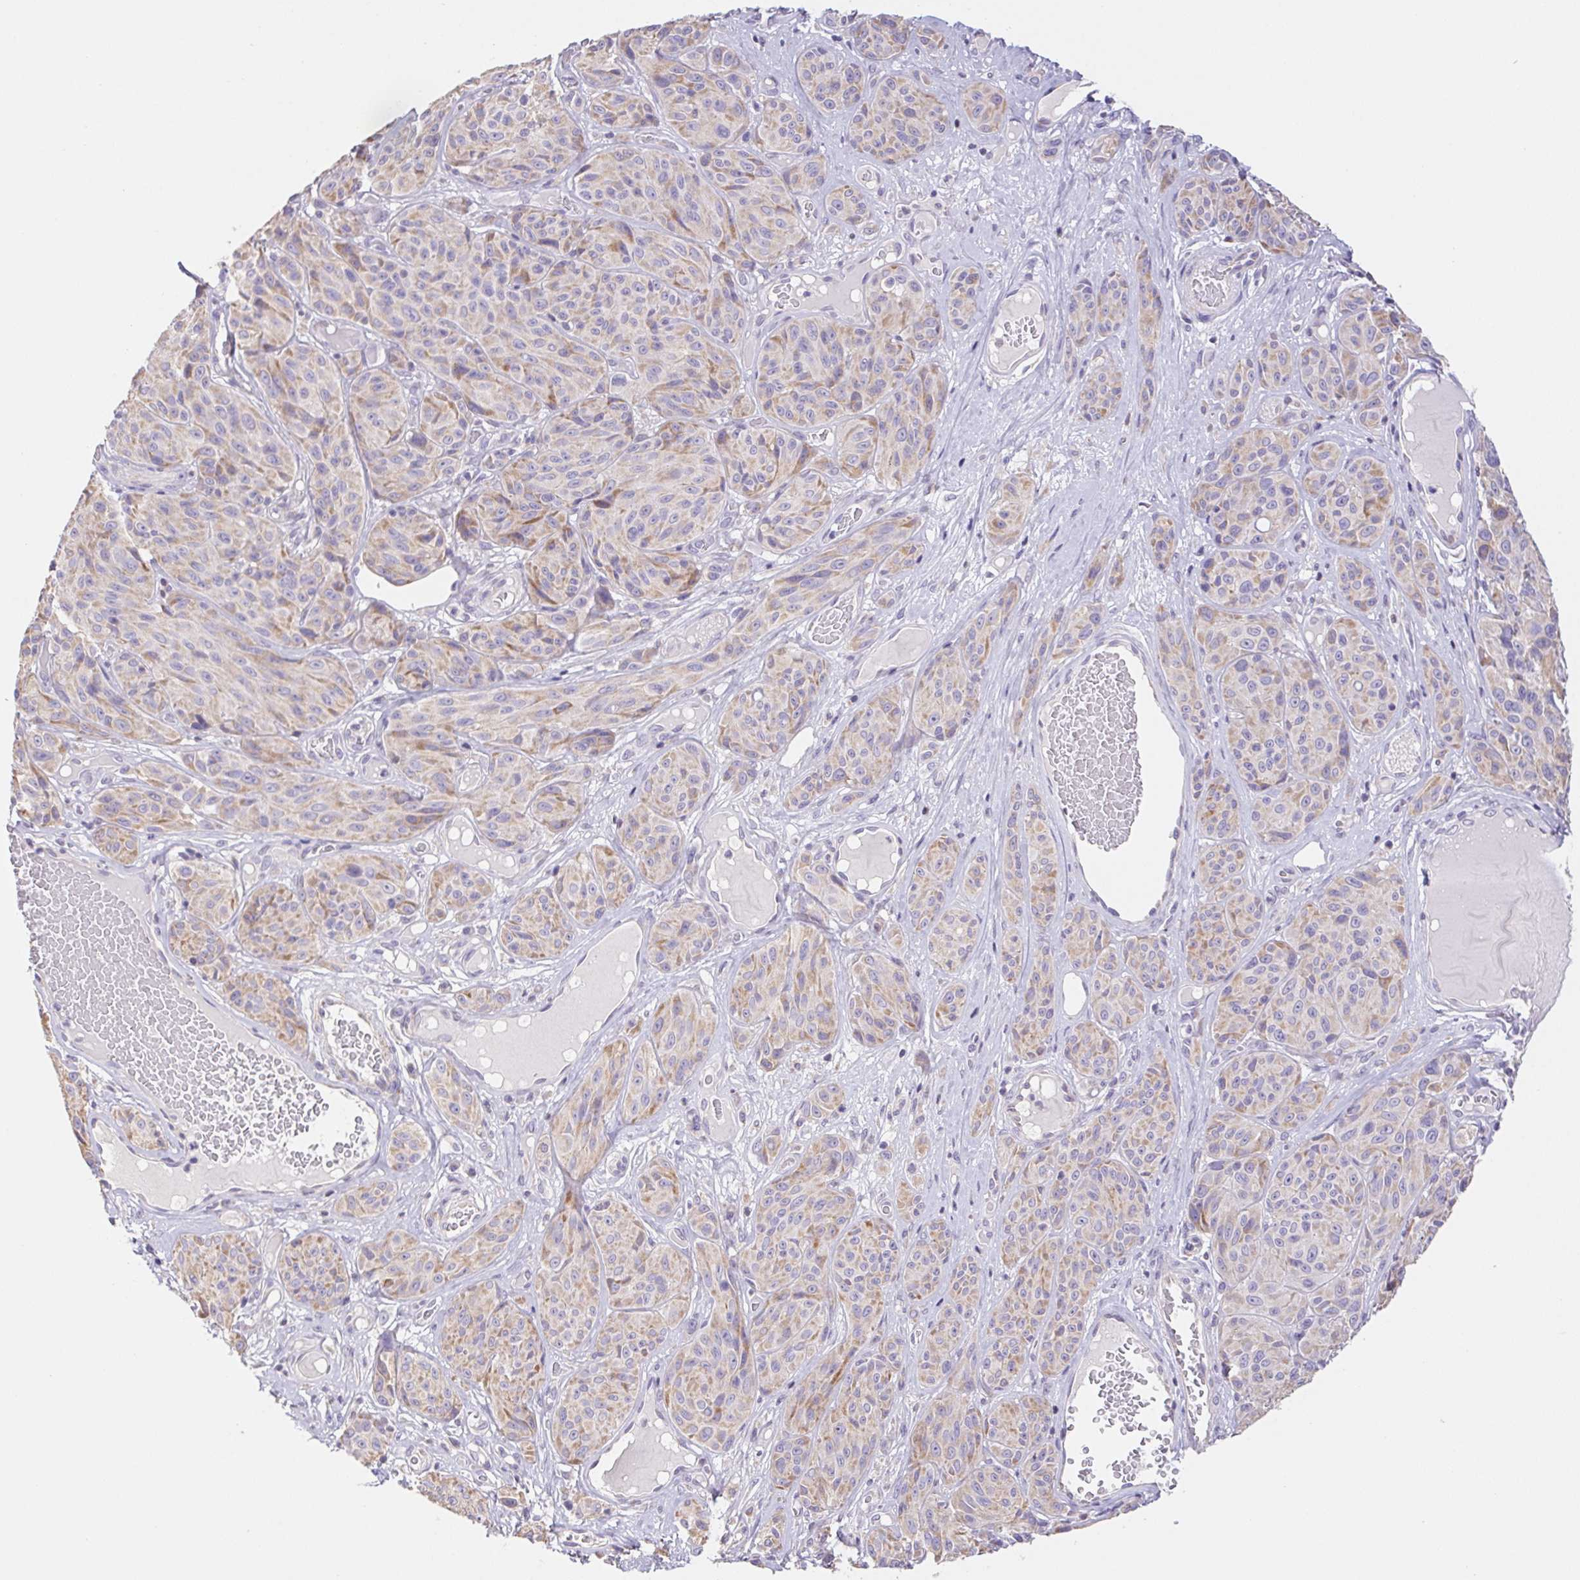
{"staining": {"intensity": "weak", "quantity": ">75%", "location": "cytoplasmic/membranous"}, "tissue": "melanoma", "cell_type": "Tumor cells", "image_type": "cancer", "snomed": [{"axis": "morphology", "description": "Malignant melanoma, NOS"}, {"axis": "topography", "description": "Skin"}], "caption": "This histopathology image reveals immunohistochemistry (IHC) staining of melanoma, with low weak cytoplasmic/membranous staining in about >75% of tumor cells.", "gene": "FKBP6", "patient": {"sex": "male", "age": 91}}